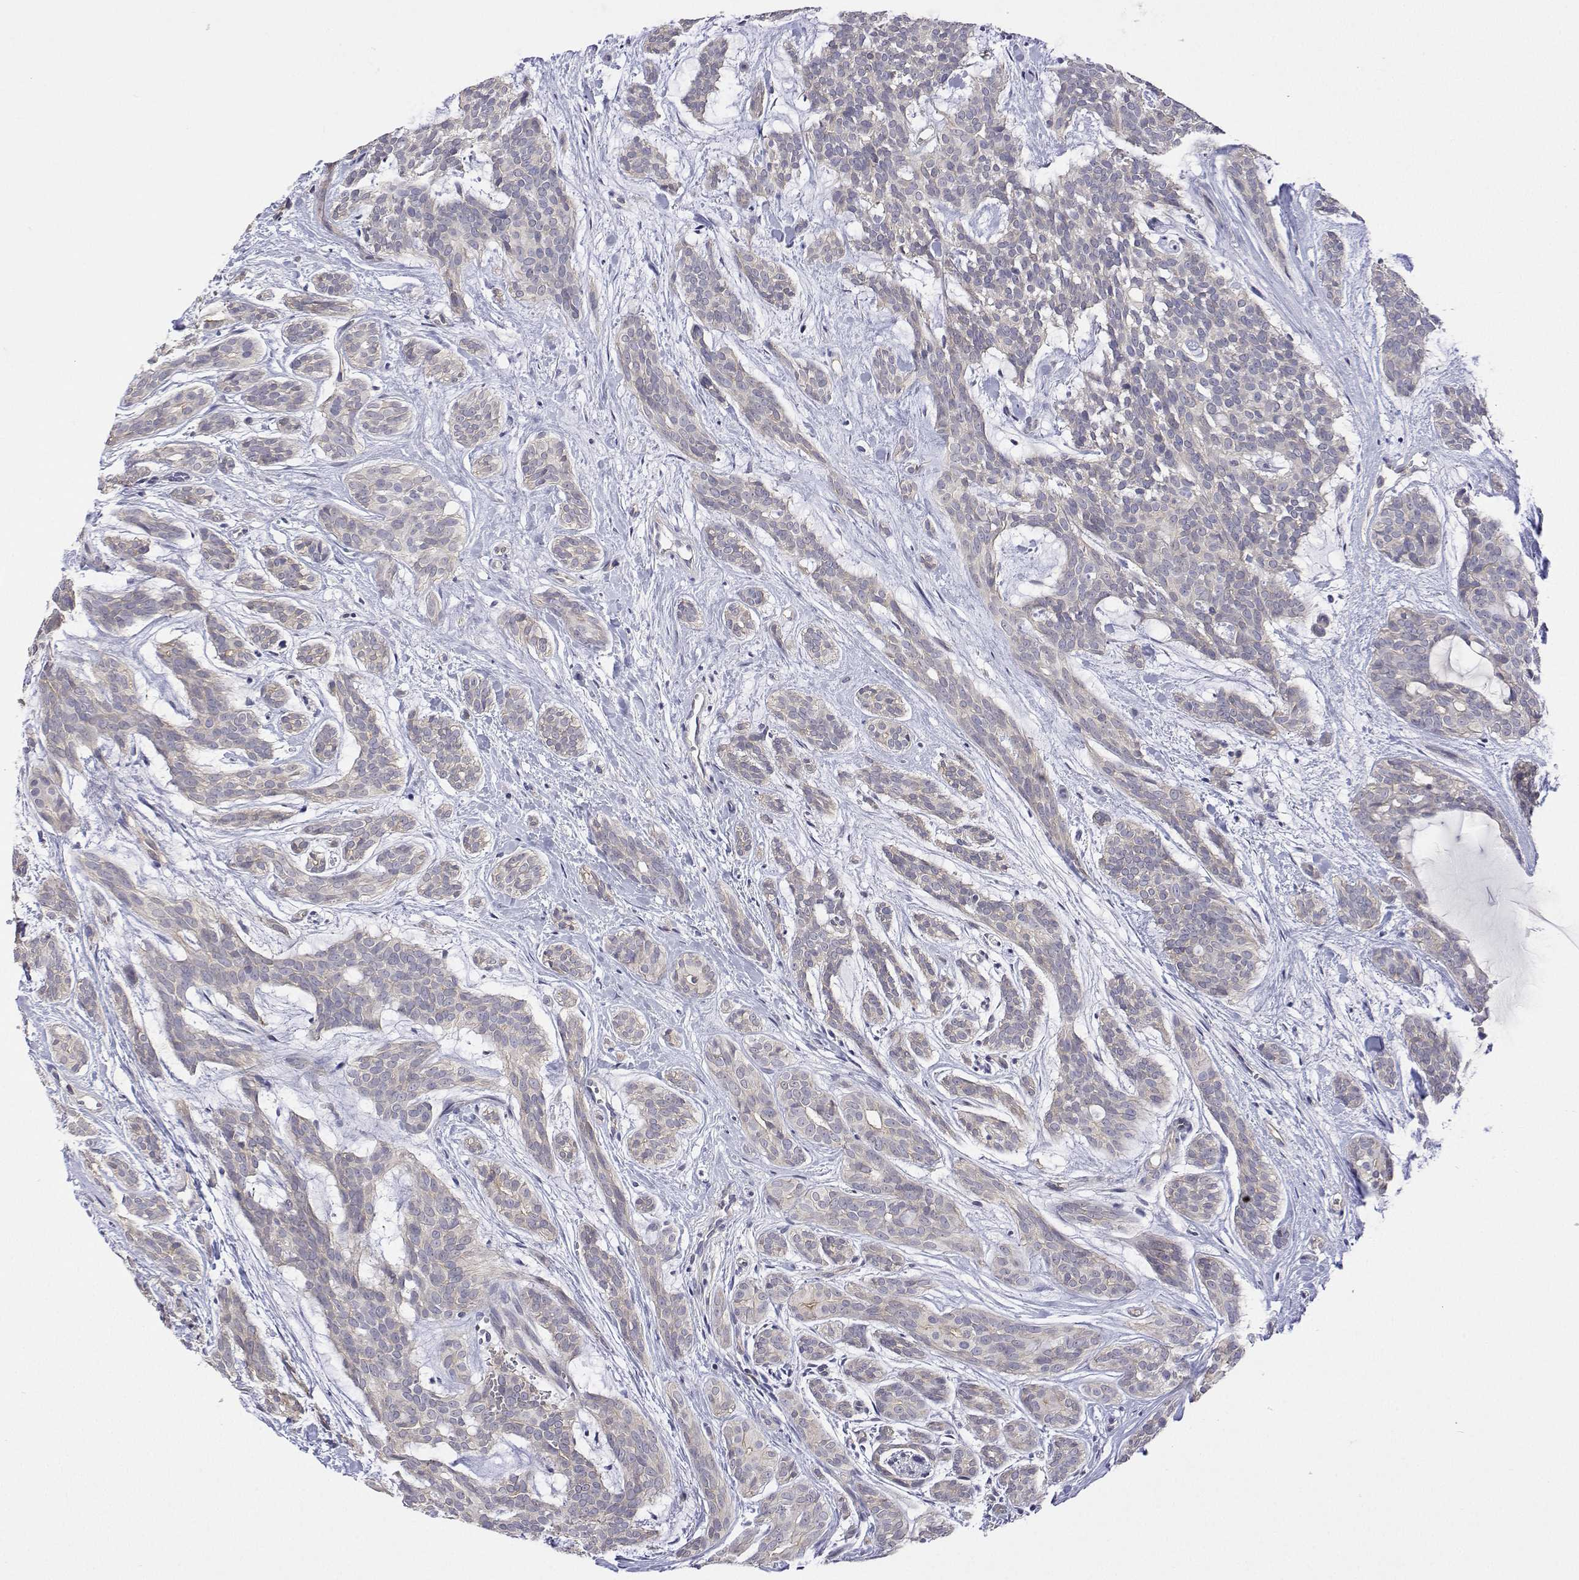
{"staining": {"intensity": "negative", "quantity": "none", "location": "none"}, "tissue": "head and neck cancer", "cell_type": "Tumor cells", "image_type": "cancer", "snomed": [{"axis": "morphology", "description": "Adenocarcinoma, NOS"}, {"axis": "topography", "description": "Head-Neck"}], "caption": "Immunohistochemistry (IHC) image of neoplastic tissue: head and neck adenocarcinoma stained with DAB (3,3'-diaminobenzidine) demonstrates no significant protein expression in tumor cells.", "gene": "PLCB1", "patient": {"sex": "male", "age": 66}}